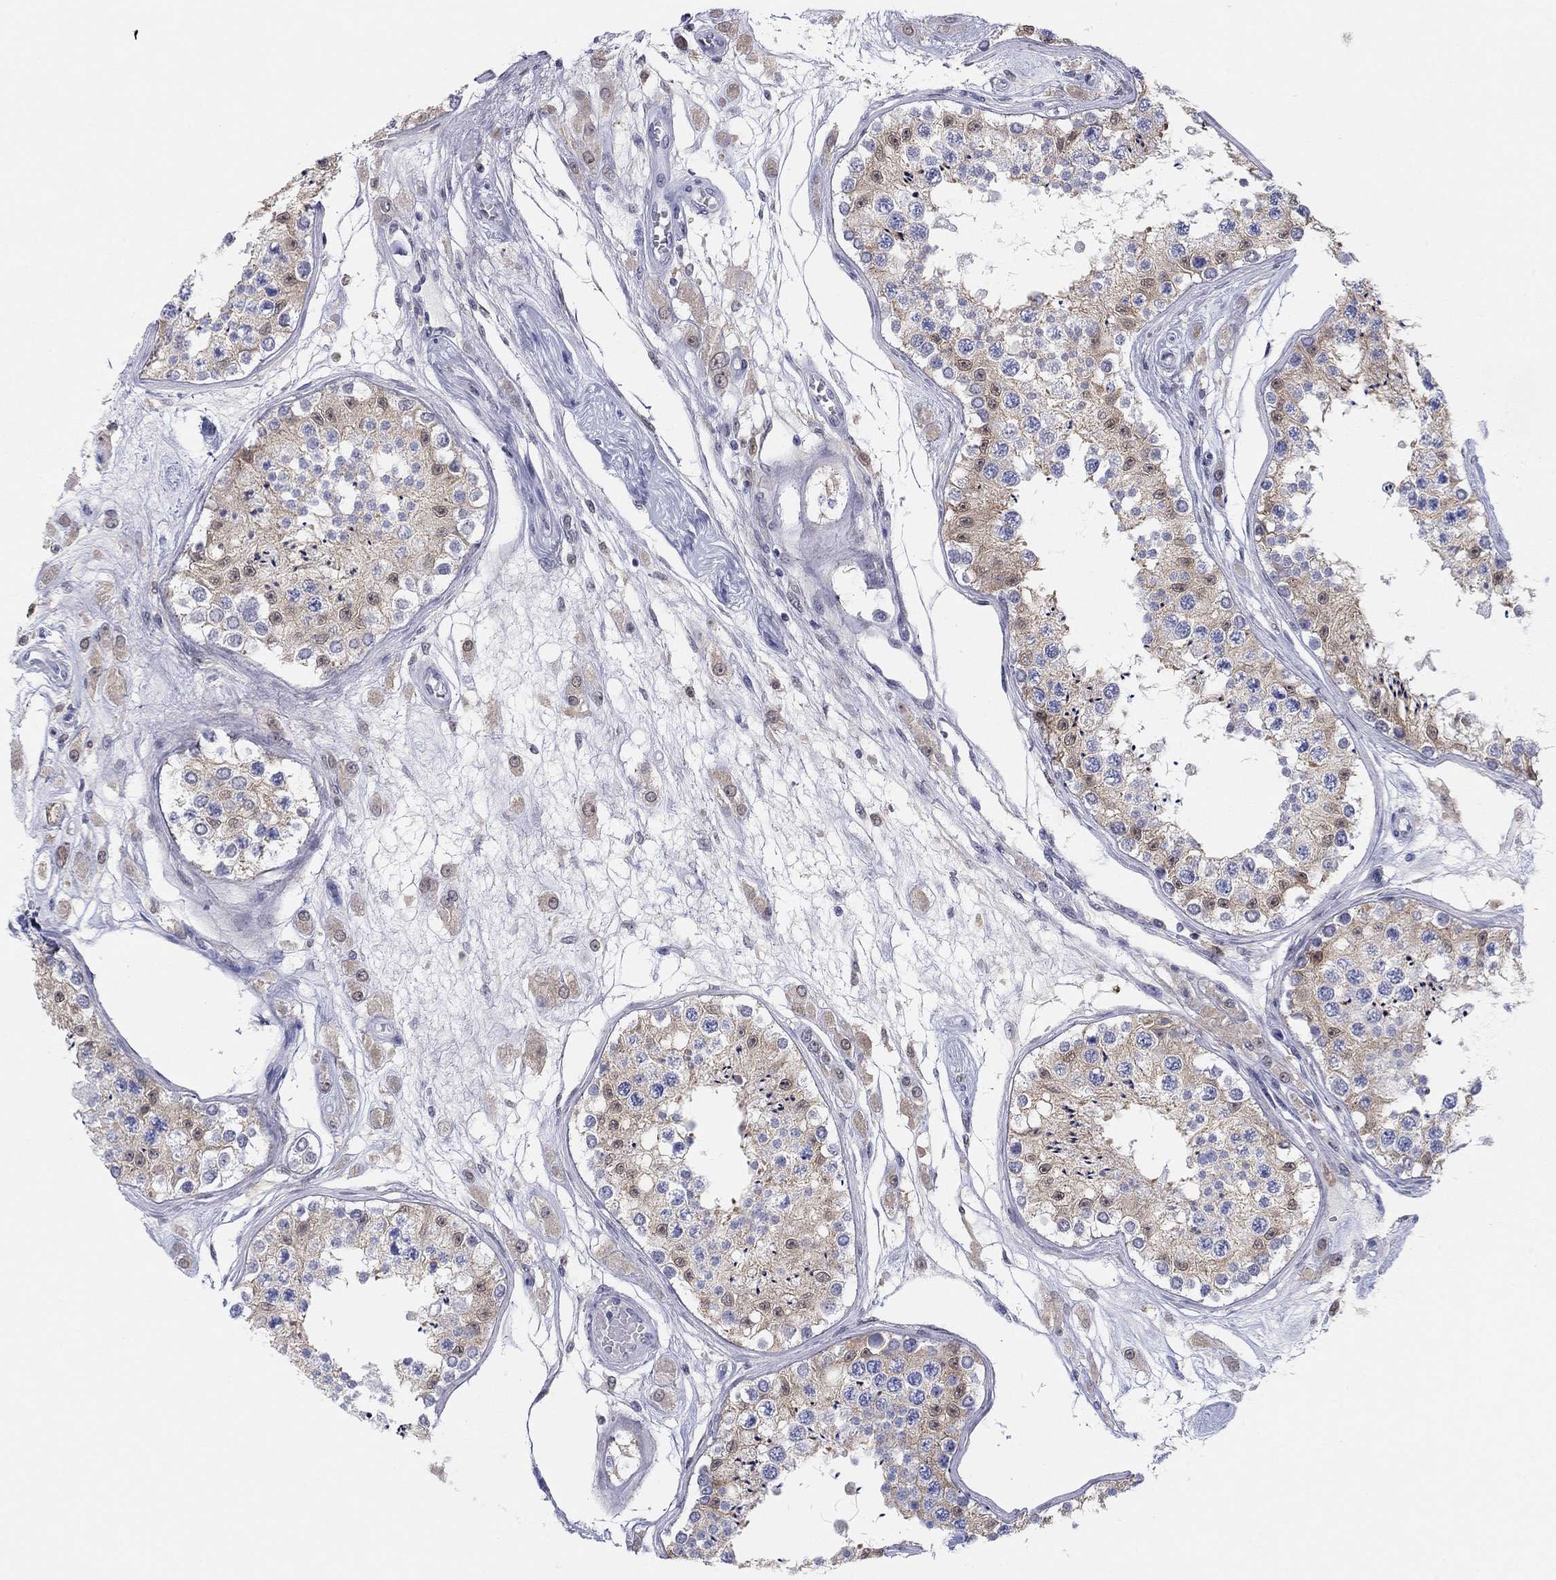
{"staining": {"intensity": "moderate", "quantity": "25%-75%", "location": "cytoplasmic/membranous,nuclear"}, "tissue": "testis", "cell_type": "Cells in seminiferous ducts", "image_type": "normal", "snomed": [{"axis": "morphology", "description": "Normal tissue, NOS"}, {"axis": "topography", "description": "Testis"}], "caption": "Protein analysis of normal testis exhibits moderate cytoplasmic/membranous,nuclear positivity in about 25%-75% of cells in seminiferous ducts.", "gene": "PDXK", "patient": {"sex": "male", "age": 25}}